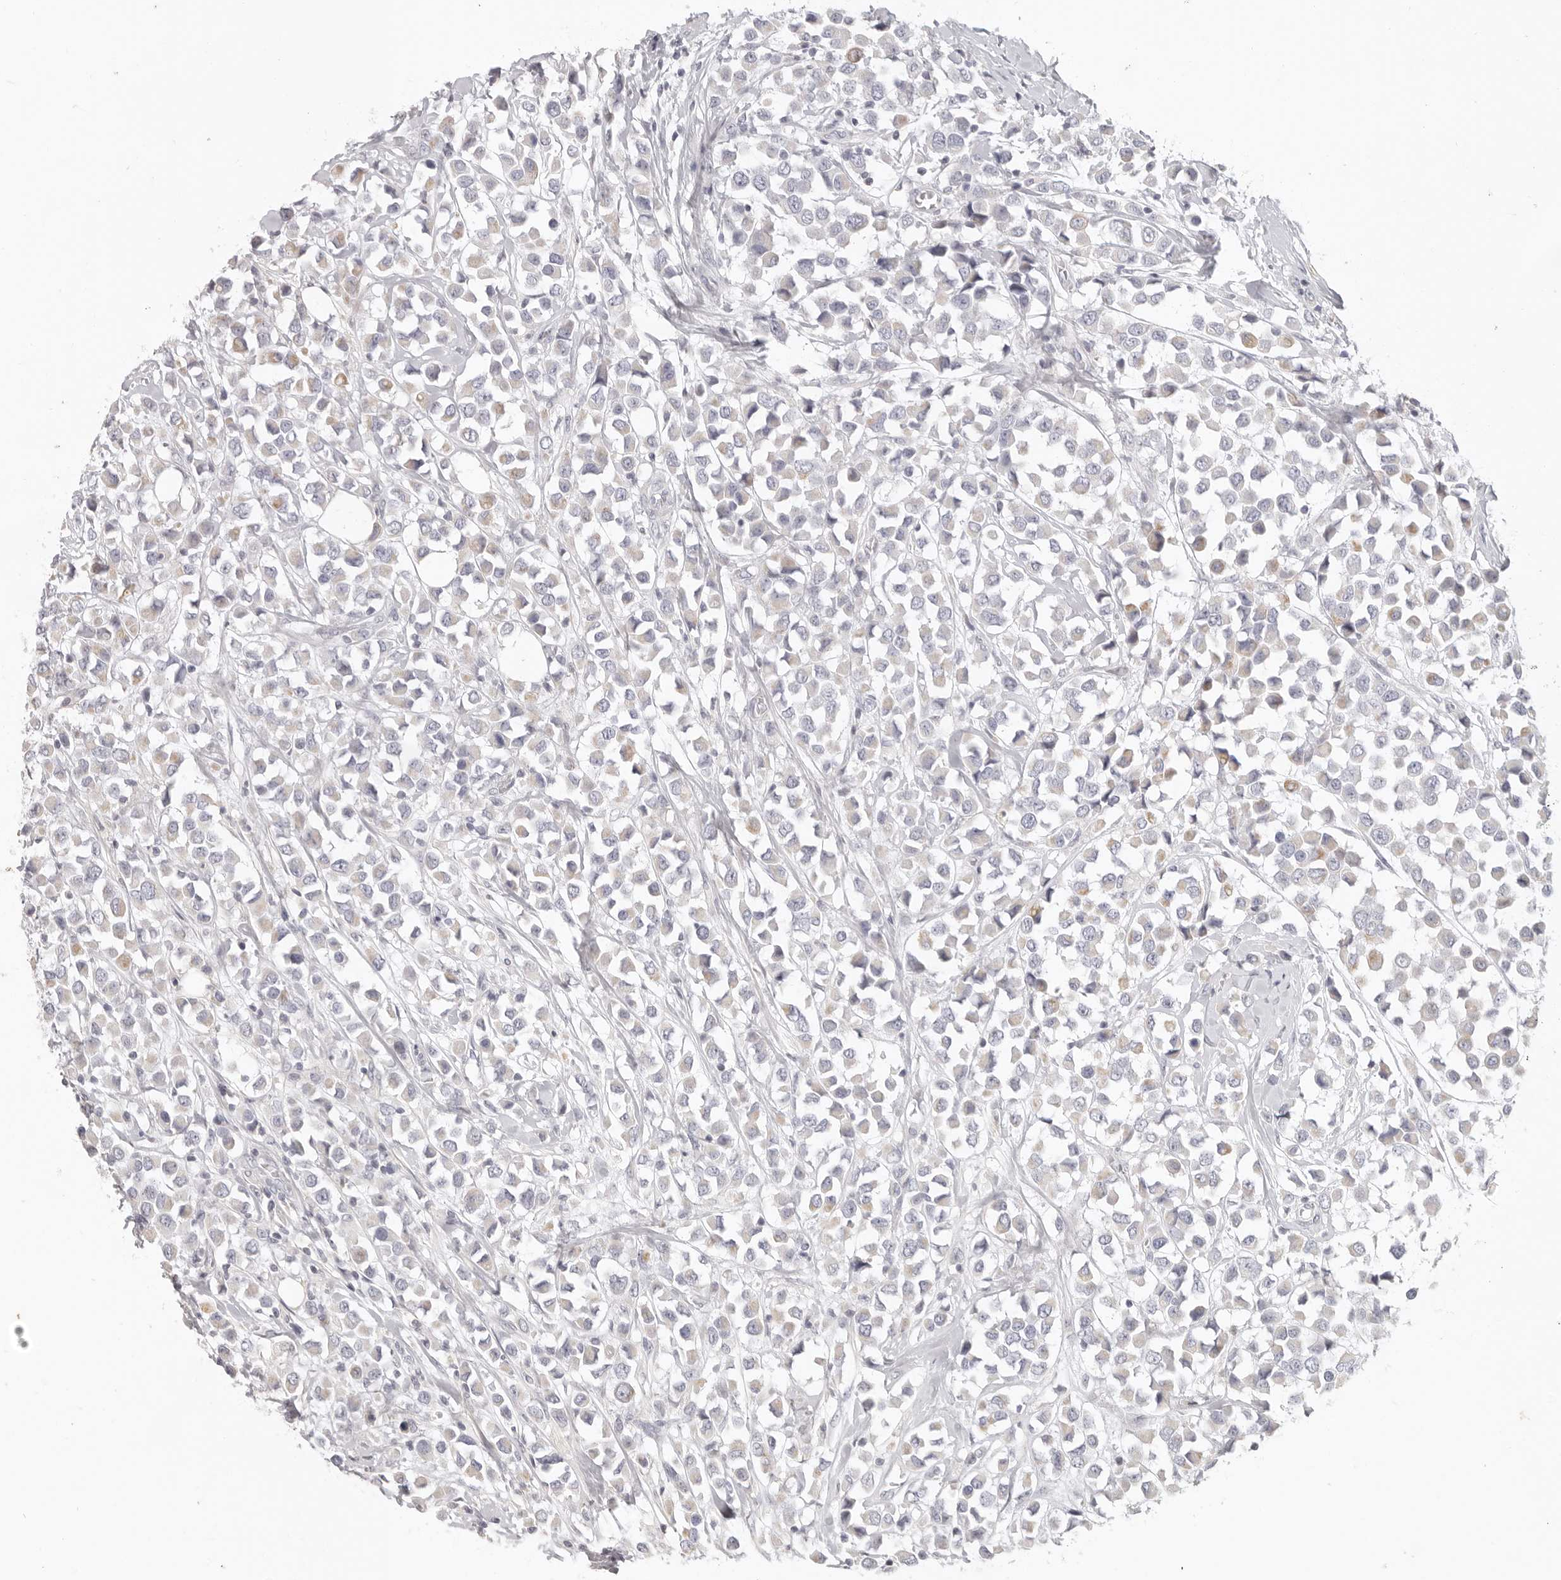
{"staining": {"intensity": "weak", "quantity": "<25%", "location": "cytoplasmic/membranous"}, "tissue": "breast cancer", "cell_type": "Tumor cells", "image_type": "cancer", "snomed": [{"axis": "morphology", "description": "Duct carcinoma"}, {"axis": "topography", "description": "Breast"}], "caption": "A micrograph of breast intraductal carcinoma stained for a protein exhibits no brown staining in tumor cells. (IHC, brightfield microscopy, high magnification).", "gene": "RXFP1", "patient": {"sex": "female", "age": 61}}